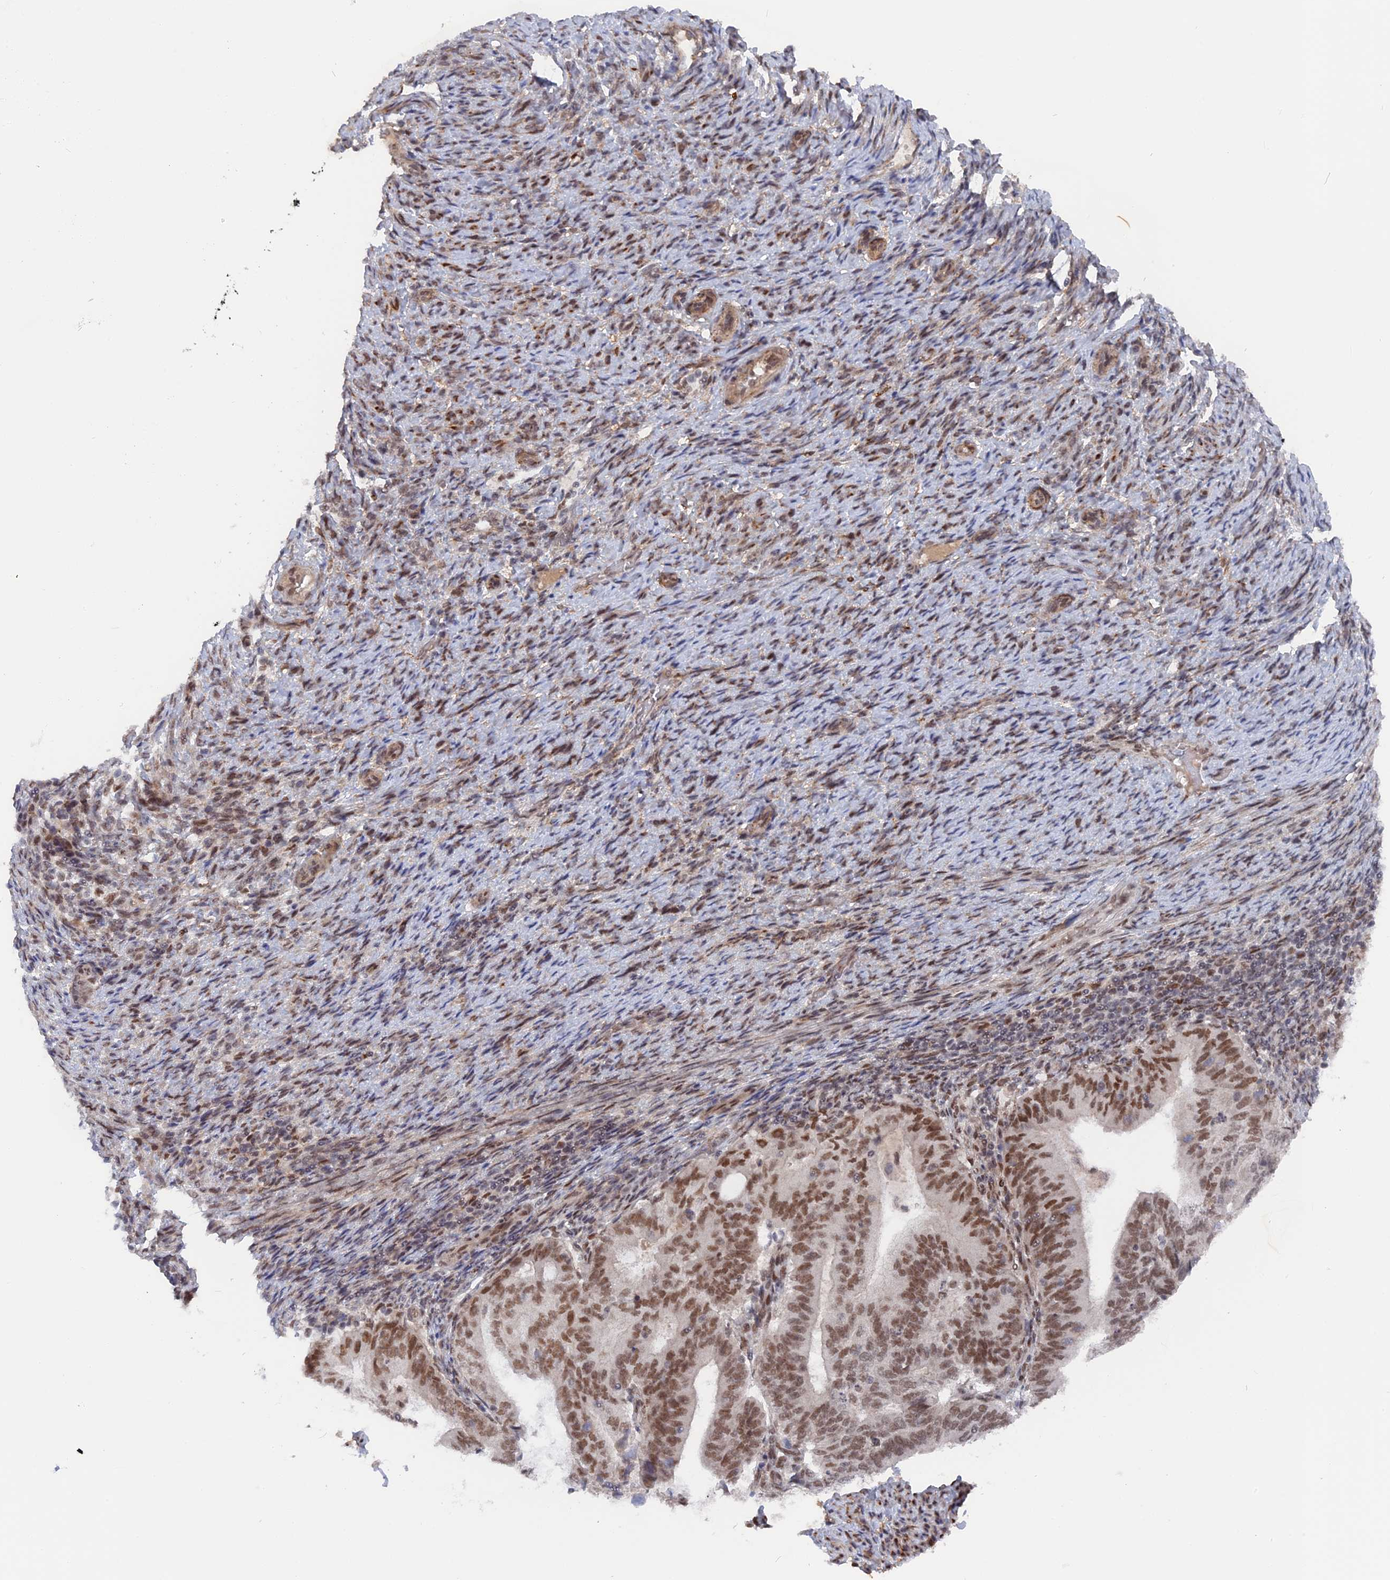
{"staining": {"intensity": "moderate", "quantity": ">75%", "location": "nuclear"}, "tissue": "endometrial cancer", "cell_type": "Tumor cells", "image_type": "cancer", "snomed": [{"axis": "morphology", "description": "Adenocarcinoma, NOS"}, {"axis": "topography", "description": "Endometrium"}], "caption": "Immunohistochemical staining of human endometrial cancer demonstrates medium levels of moderate nuclear protein staining in about >75% of tumor cells.", "gene": "CCDC85A", "patient": {"sex": "female", "age": 70}}